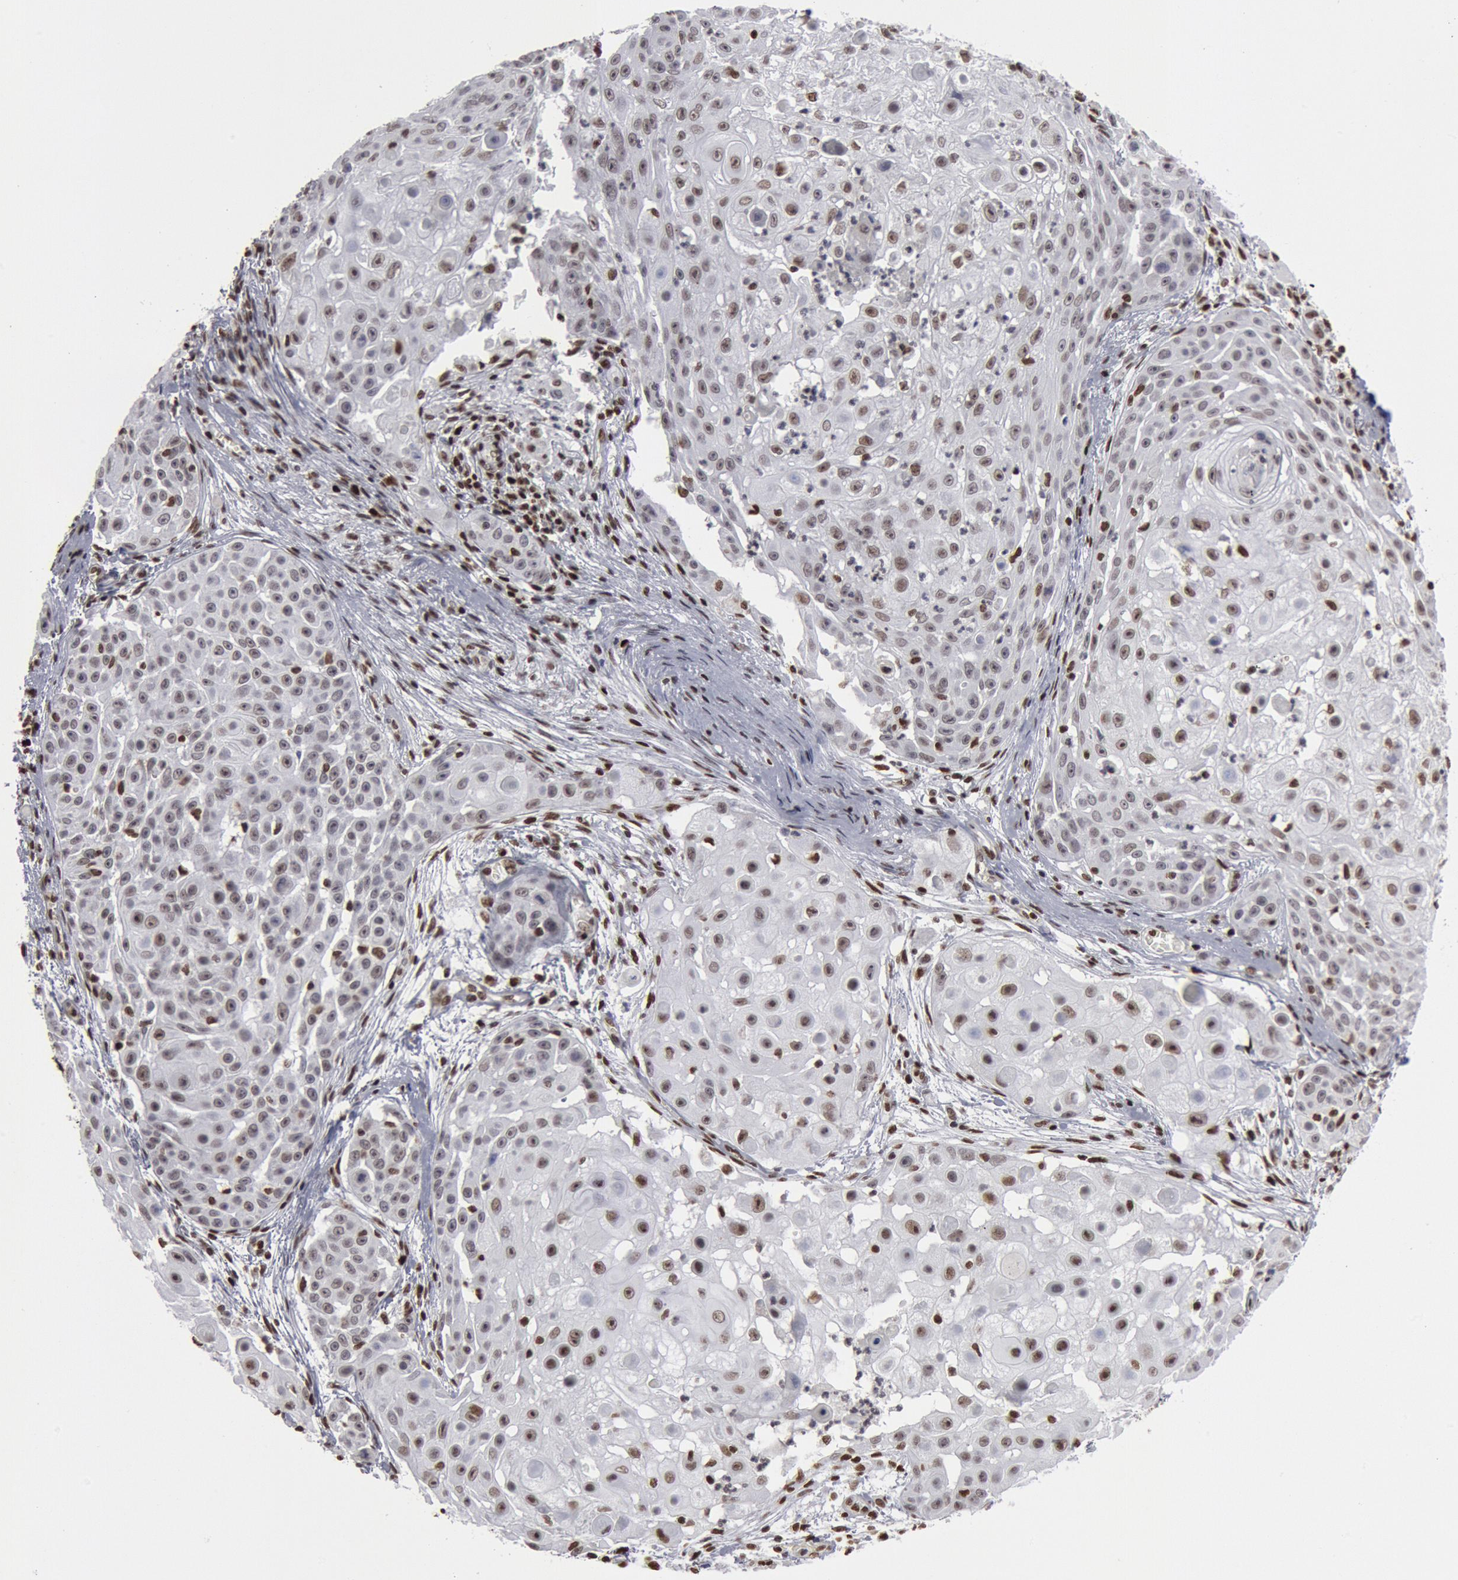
{"staining": {"intensity": "moderate", "quantity": "<25%", "location": "nuclear"}, "tissue": "skin cancer", "cell_type": "Tumor cells", "image_type": "cancer", "snomed": [{"axis": "morphology", "description": "Squamous cell carcinoma, NOS"}, {"axis": "topography", "description": "Skin"}], "caption": "Moderate nuclear protein expression is identified in about <25% of tumor cells in skin cancer (squamous cell carcinoma).", "gene": "SUB1", "patient": {"sex": "female", "age": 57}}